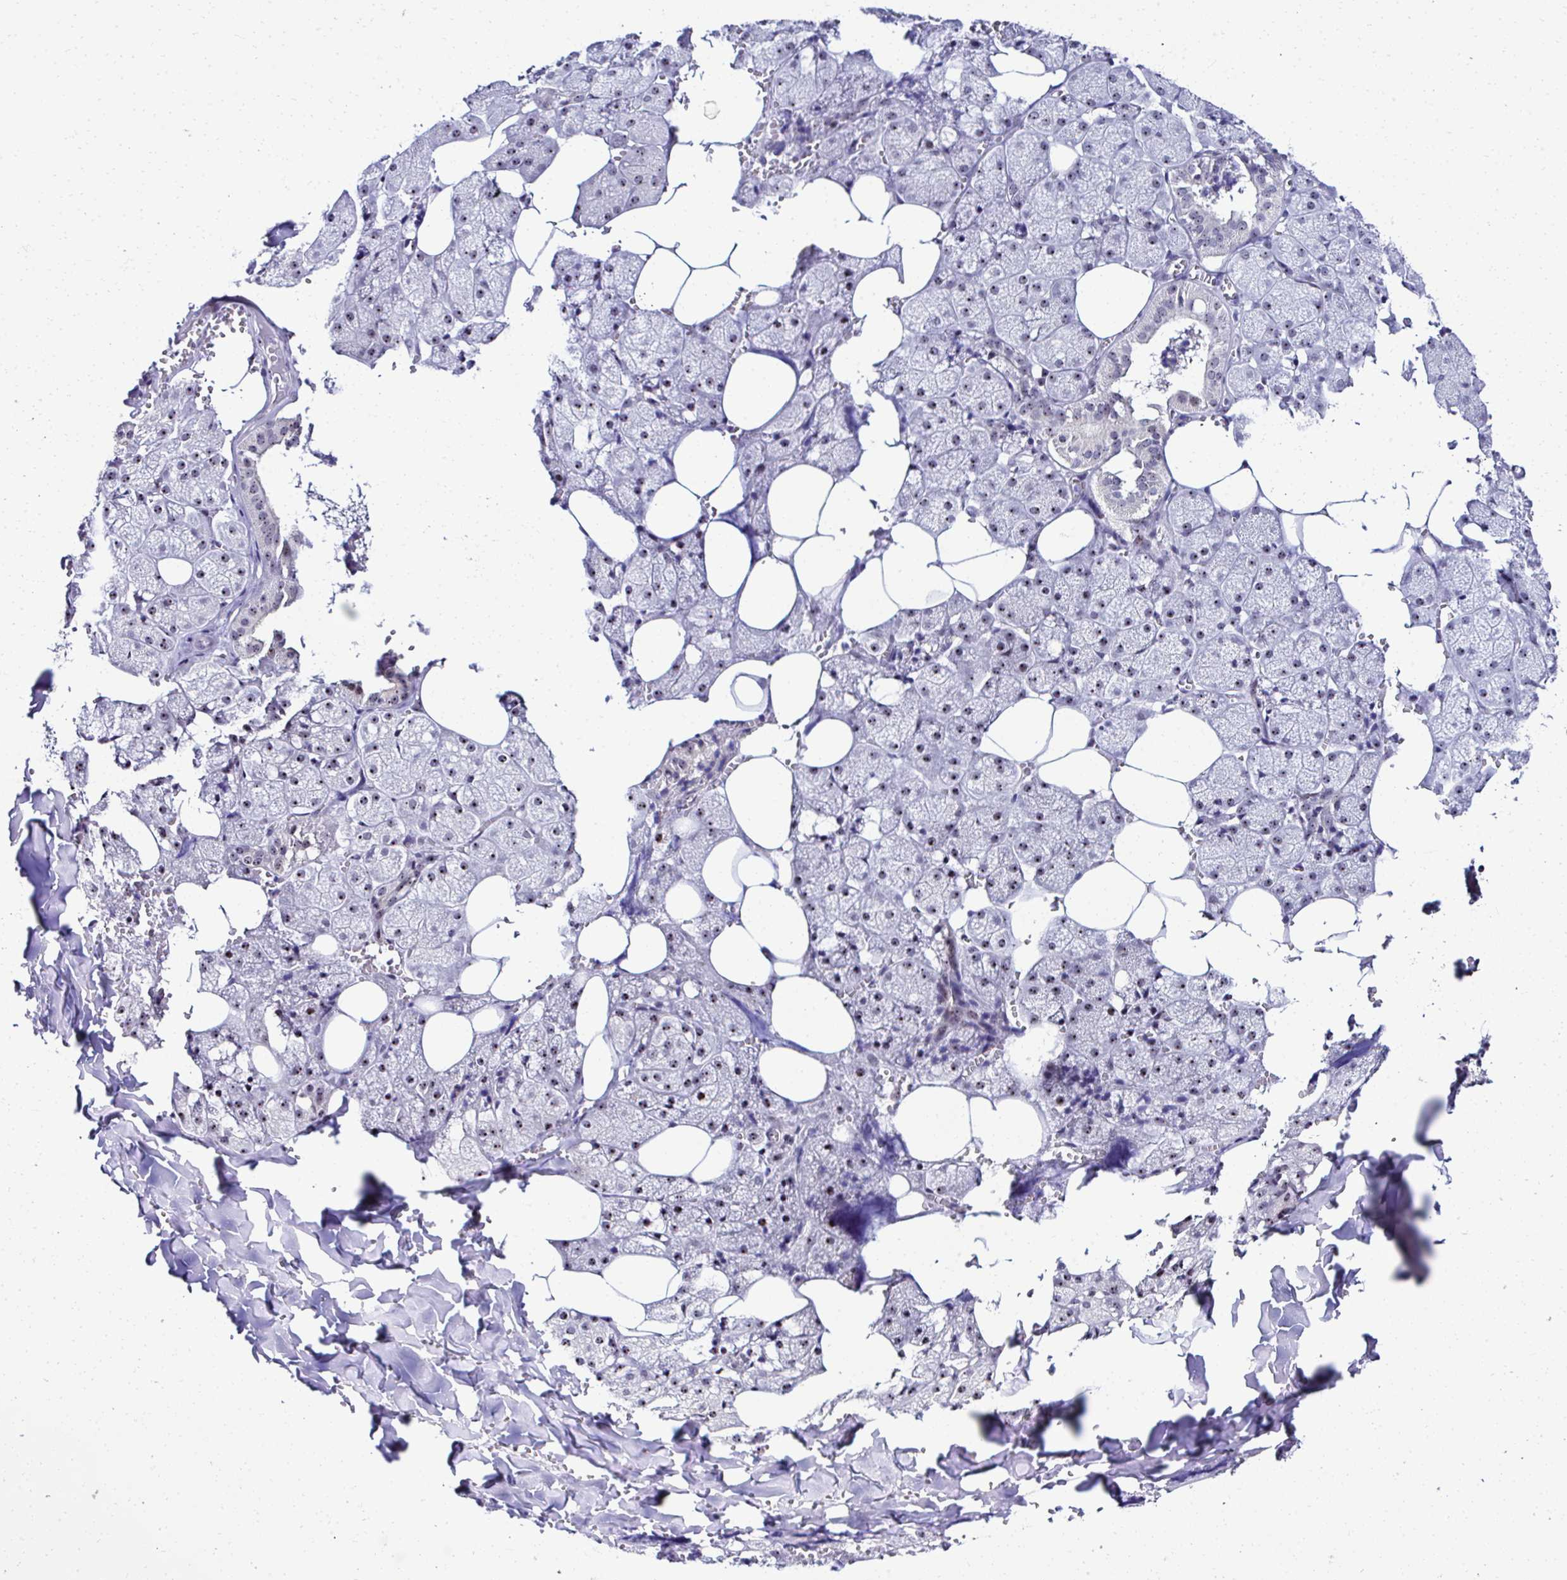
{"staining": {"intensity": "moderate", "quantity": ">75%", "location": "nuclear"}, "tissue": "salivary gland", "cell_type": "Glandular cells", "image_type": "normal", "snomed": [{"axis": "morphology", "description": "Normal tissue, NOS"}, {"axis": "topography", "description": "Salivary gland"}, {"axis": "topography", "description": "Peripheral nerve tissue"}], "caption": "Protein staining of normal salivary gland shows moderate nuclear positivity in approximately >75% of glandular cells. The staining is performed using DAB brown chromogen to label protein expression. The nuclei are counter-stained blue using hematoxylin.", "gene": "CEP72", "patient": {"sex": "male", "age": 38}}